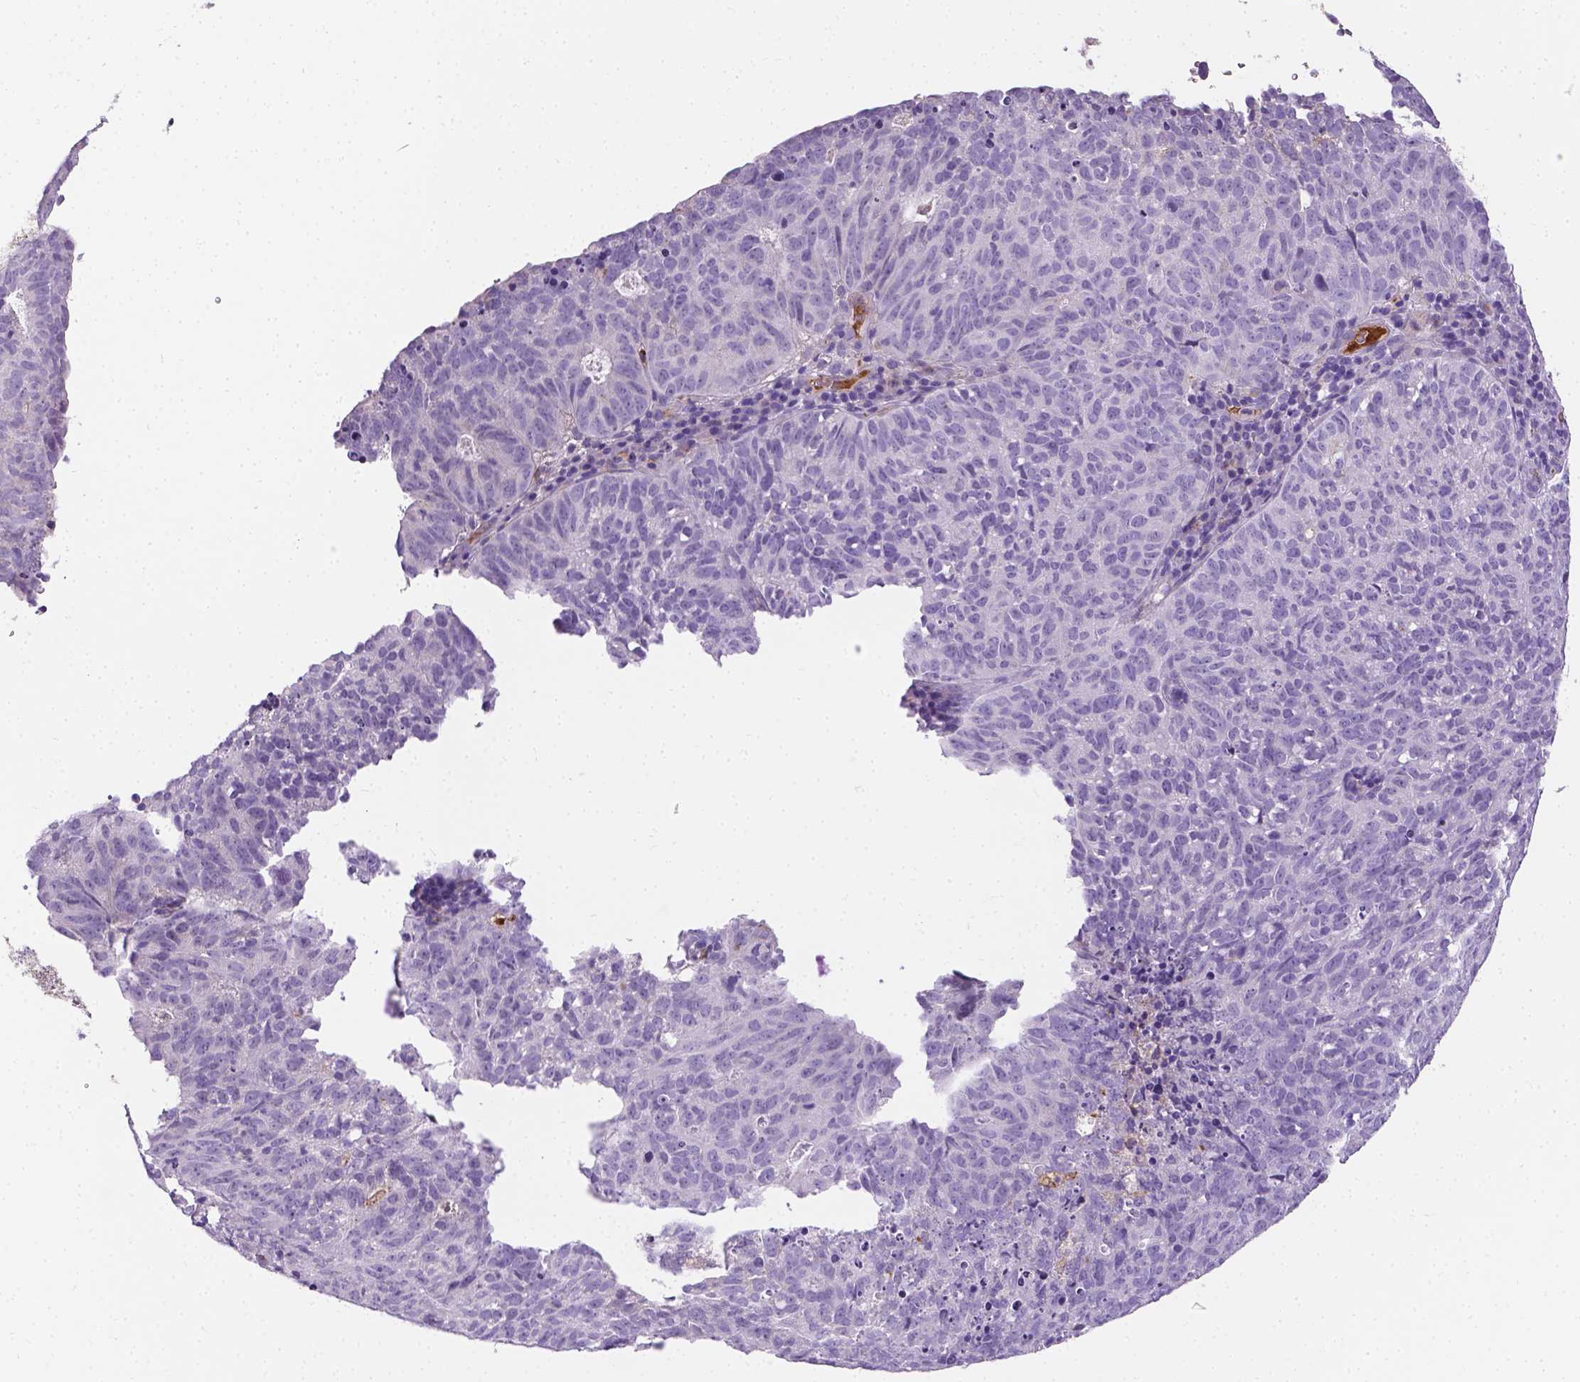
{"staining": {"intensity": "negative", "quantity": "none", "location": "none"}, "tissue": "cervical cancer", "cell_type": "Tumor cells", "image_type": "cancer", "snomed": [{"axis": "morphology", "description": "Adenocarcinoma, NOS"}, {"axis": "topography", "description": "Cervix"}], "caption": "Immunohistochemical staining of adenocarcinoma (cervical) shows no significant expression in tumor cells.", "gene": "APOE", "patient": {"sex": "female", "age": 38}}